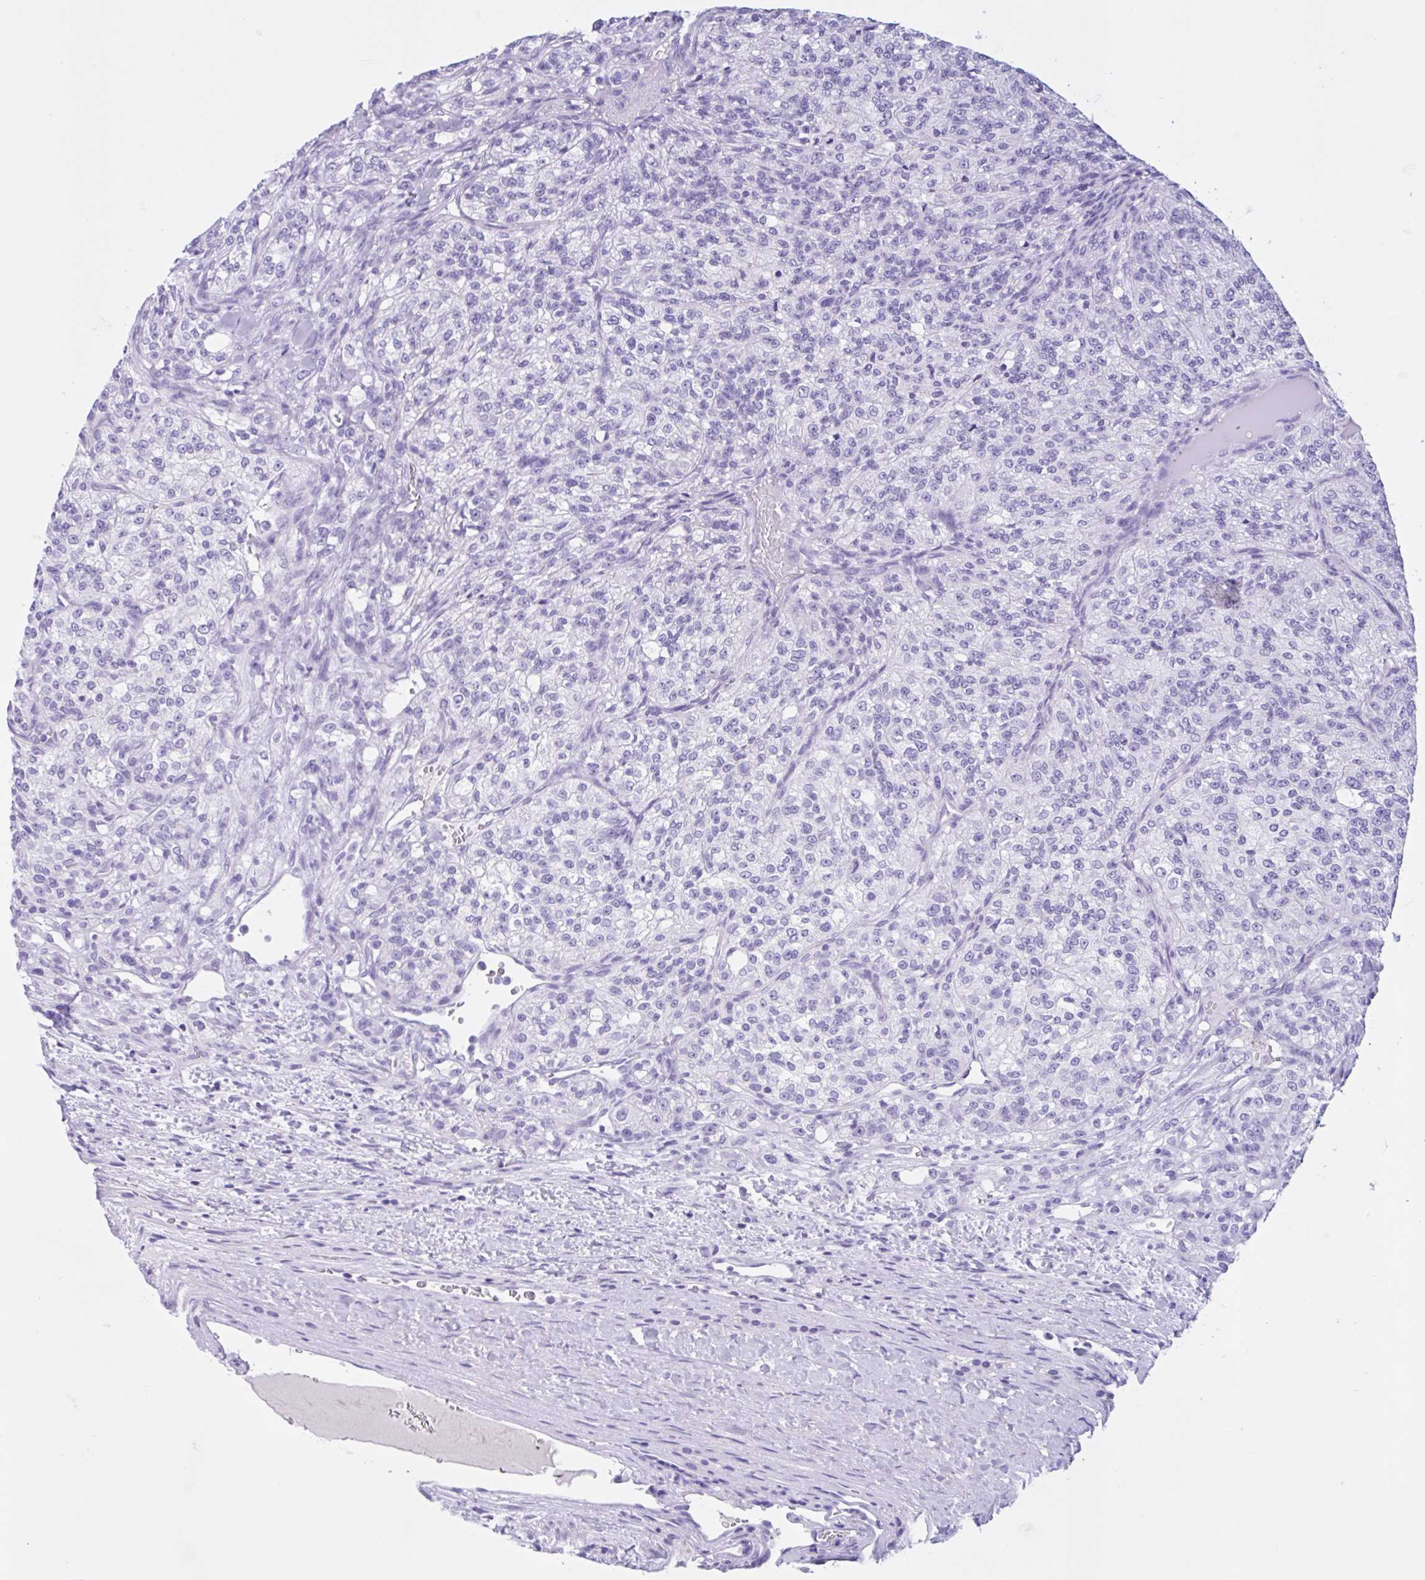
{"staining": {"intensity": "negative", "quantity": "none", "location": "none"}, "tissue": "renal cancer", "cell_type": "Tumor cells", "image_type": "cancer", "snomed": [{"axis": "morphology", "description": "Adenocarcinoma, NOS"}, {"axis": "topography", "description": "Kidney"}], "caption": "Adenocarcinoma (renal) was stained to show a protein in brown. There is no significant staining in tumor cells.", "gene": "ZNF319", "patient": {"sex": "female", "age": 63}}